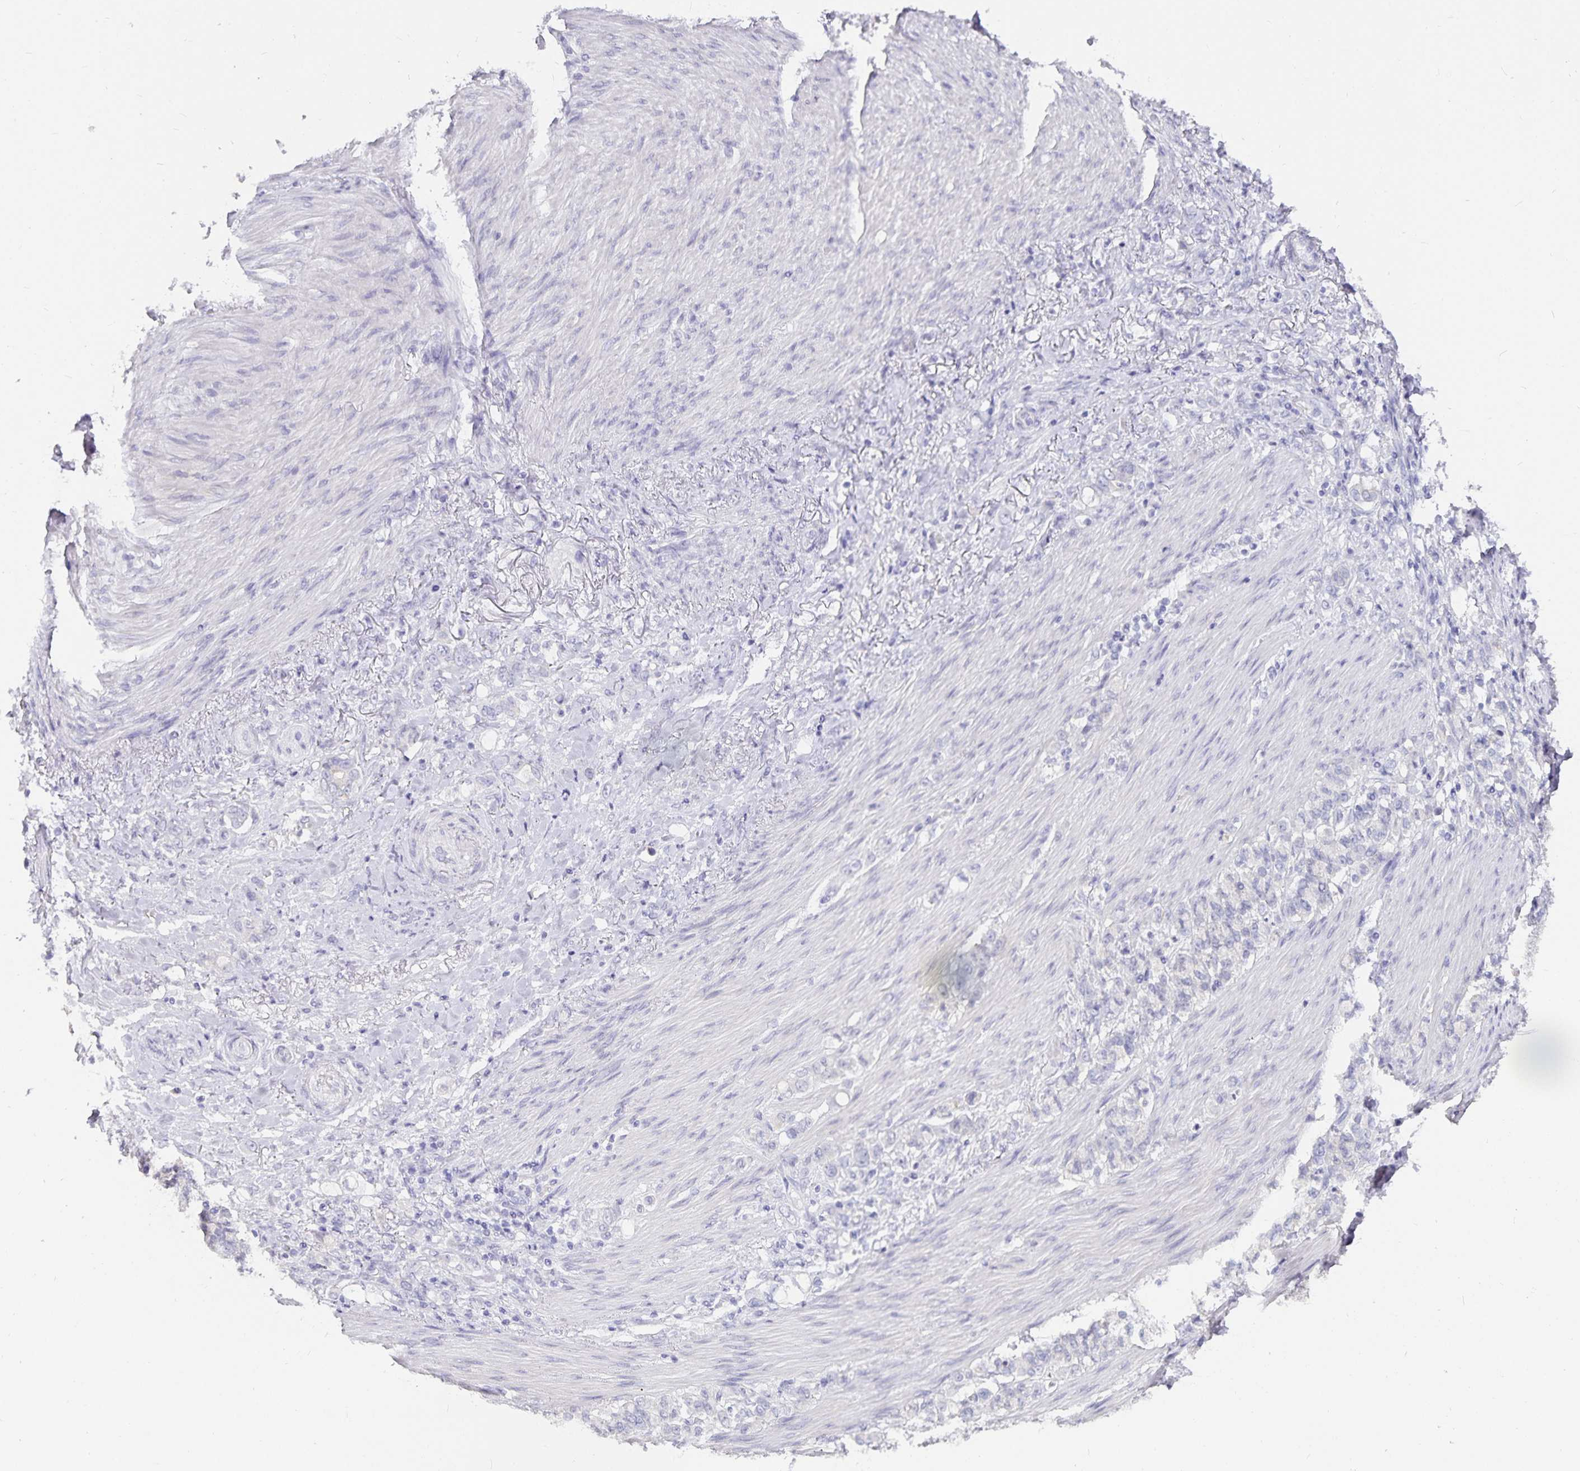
{"staining": {"intensity": "negative", "quantity": "none", "location": "none"}, "tissue": "stomach cancer", "cell_type": "Tumor cells", "image_type": "cancer", "snomed": [{"axis": "morphology", "description": "Adenocarcinoma, NOS"}, {"axis": "topography", "description": "Stomach"}], "caption": "Immunohistochemistry (IHC) of human stomach cancer exhibits no staining in tumor cells.", "gene": "CA12", "patient": {"sex": "female", "age": 79}}